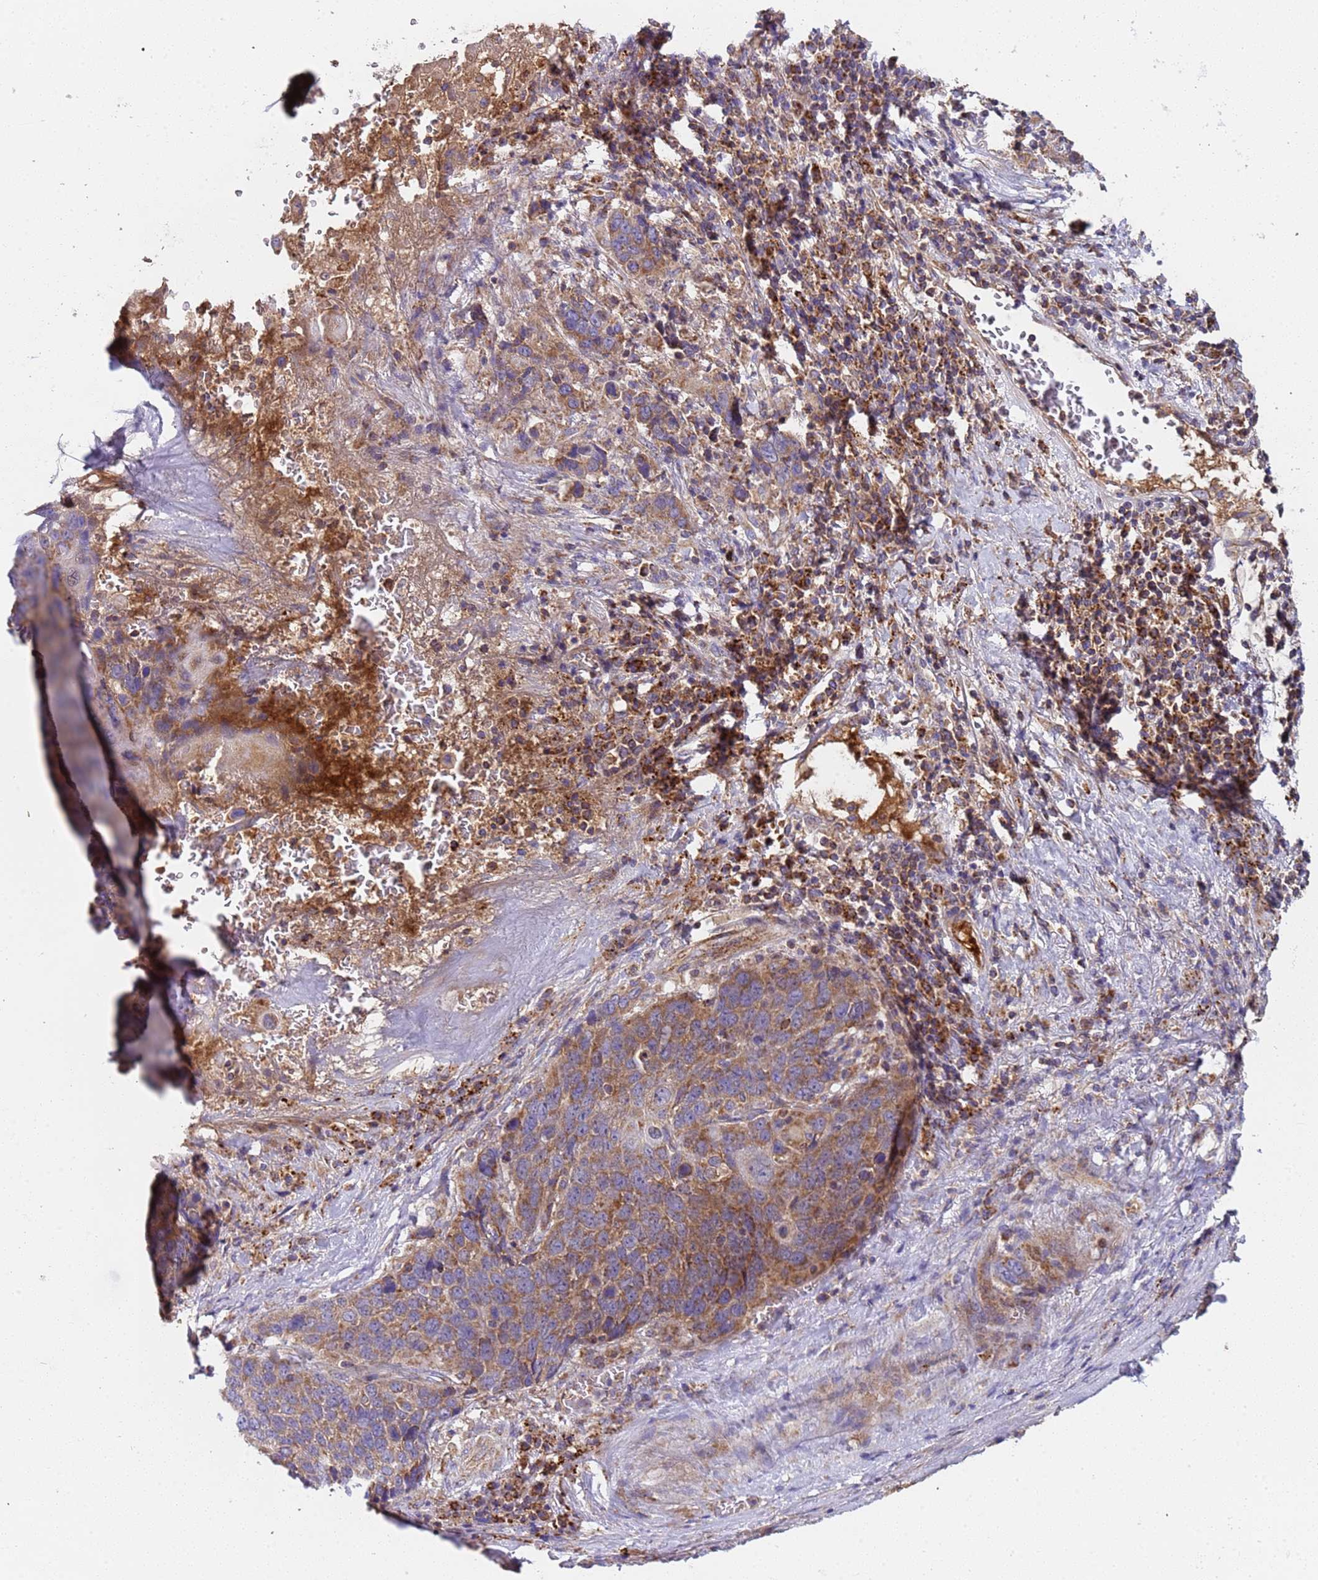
{"staining": {"intensity": "moderate", "quantity": ">75%", "location": "cytoplasmic/membranous"}, "tissue": "lung cancer", "cell_type": "Tumor cells", "image_type": "cancer", "snomed": [{"axis": "morphology", "description": "Squamous cell carcinoma, NOS"}, {"axis": "topography", "description": "Lung"}], "caption": "Protein staining of lung squamous cell carcinoma tissue exhibits moderate cytoplasmic/membranous staining in about >75% of tumor cells.", "gene": "TMEM126A", "patient": {"sex": "male", "age": 66}}